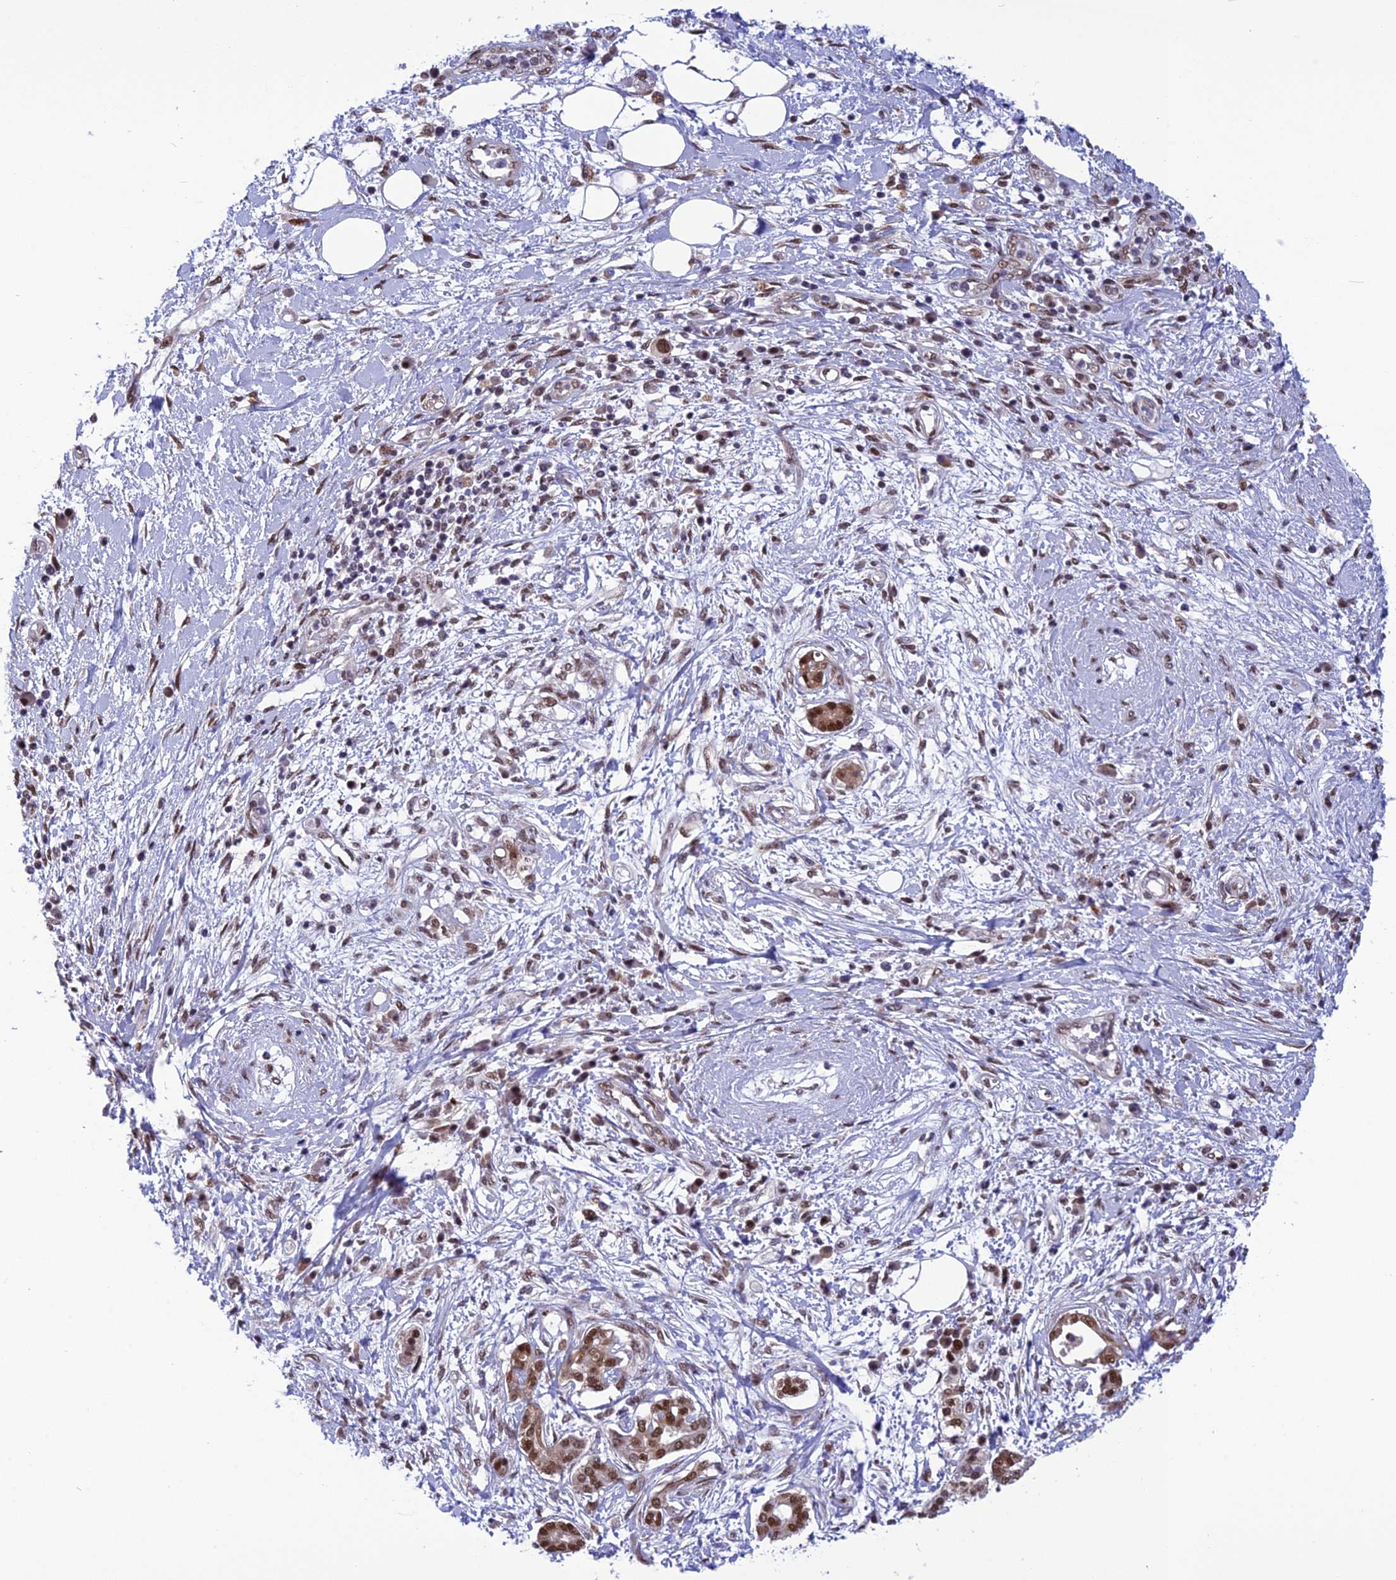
{"staining": {"intensity": "moderate", "quantity": ">75%", "location": "nuclear"}, "tissue": "pancreatic cancer", "cell_type": "Tumor cells", "image_type": "cancer", "snomed": [{"axis": "morphology", "description": "Adenocarcinoma, NOS"}, {"axis": "topography", "description": "Pancreas"}], "caption": "A micrograph showing moderate nuclear staining in about >75% of tumor cells in pancreatic adenocarcinoma, as visualized by brown immunohistochemical staining.", "gene": "RTRAF", "patient": {"sex": "female", "age": 56}}